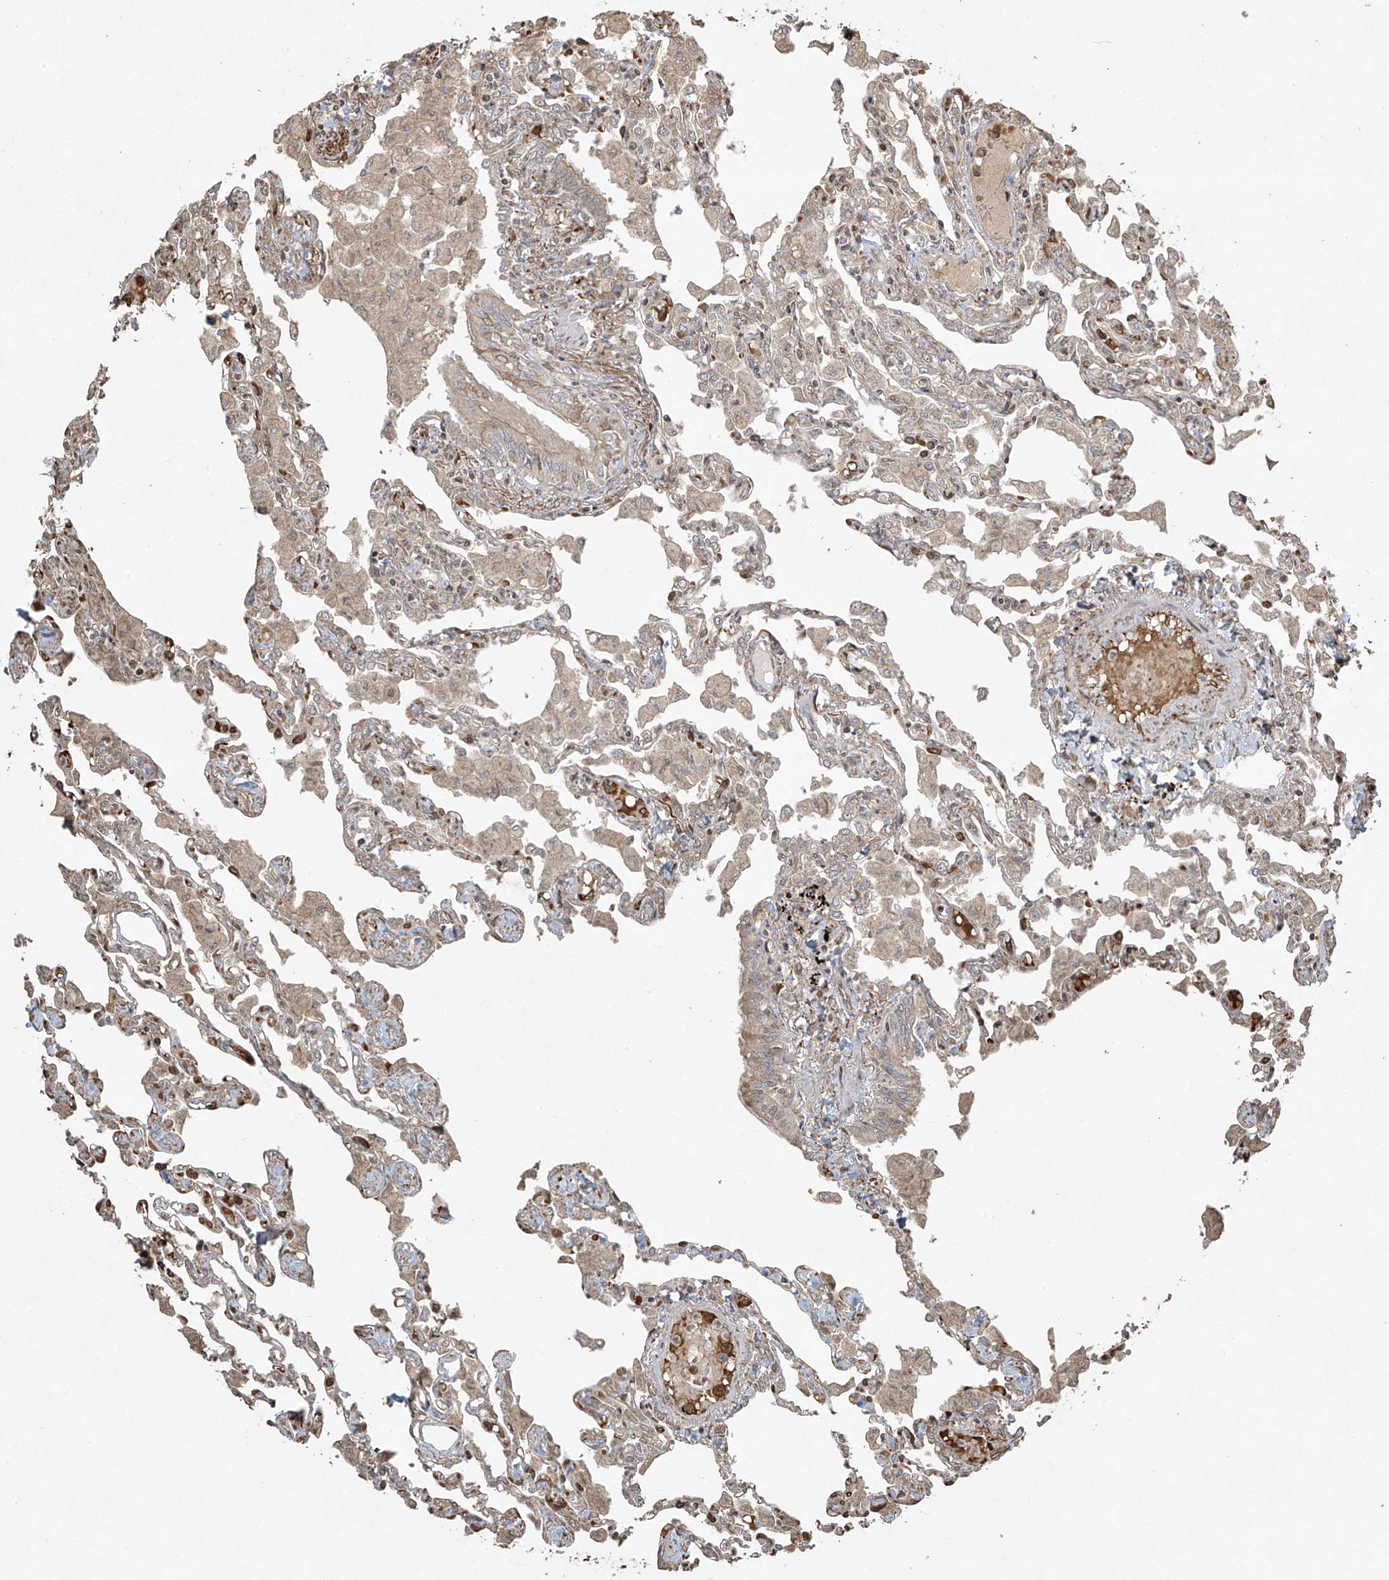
{"staining": {"intensity": "moderate", "quantity": "25%-75%", "location": "nuclear"}, "tissue": "lung", "cell_type": "Alveolar cells", "image_type": "normal", "snomed": [{"axis": "morphology", "description": "Normal tissue, NOS"}, {"axis": "topography", "description": "Bronchus"}, {"axis": "topography", "description": "Lung"}], "caption": "Immunohistochemical staining of normal lung demonstrates medium levels of moderate nuclear positivity in approximately 25%-75% of alveolar cells.", "gene": "TTC22", "patient": {"sex": "female", "age": 49}}